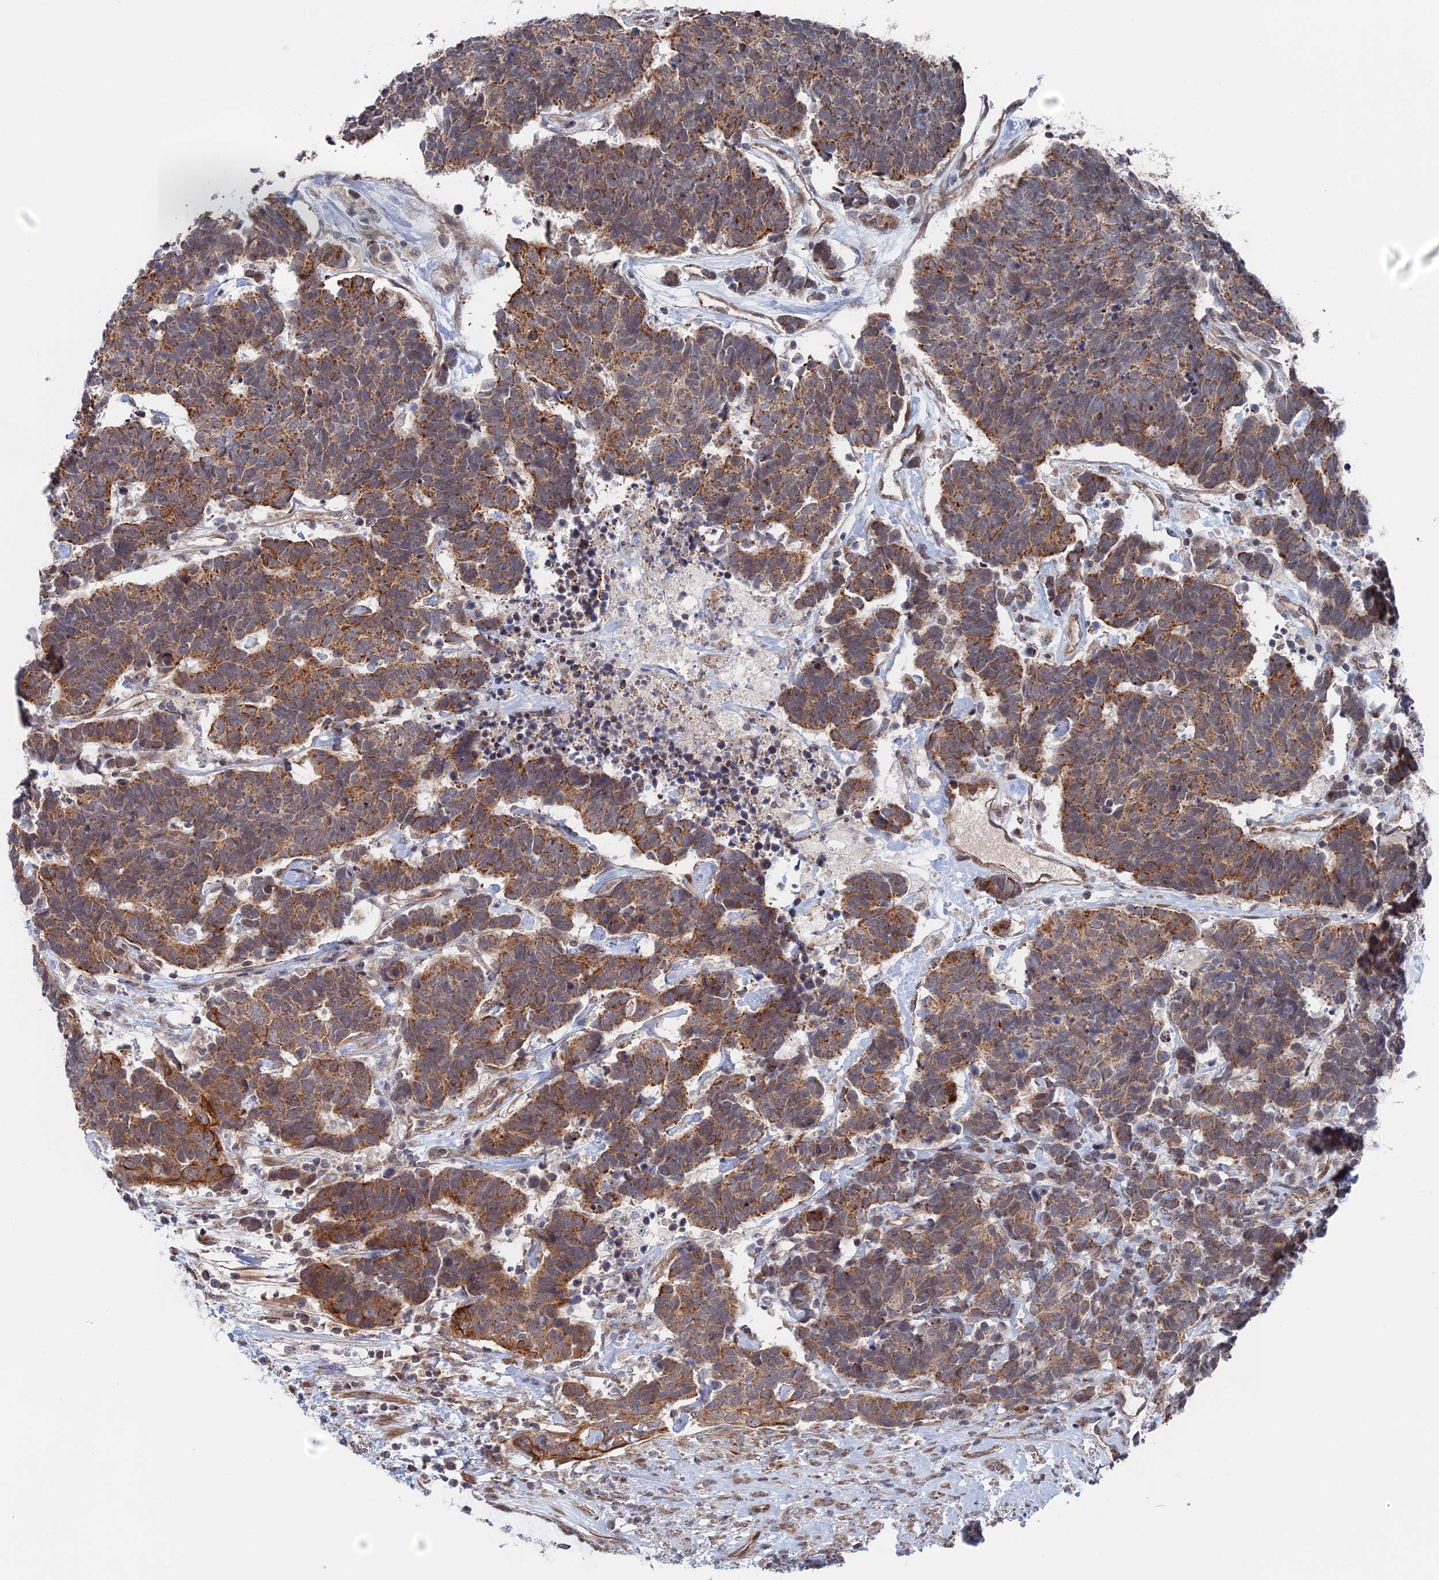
{"staining": {"intensity": "moderate", "quantity": ">75%", "location": "cytoplasmic/membranous"}, "tissue": "carcinoid", "cell_type": "Tumor cells", "image_type": "cancer", "snomed": [{"axis": "morphology", "description": "Carcinoma, NOS"}, {"axis": "morphology", "description": "Carcinoid, malignant, NOS"}, {"axis": "topography", "description": "Urinary bladder"}], "caption": "Tumor cells exhibit medium levels of moderate cytoplasmic/membranous staining in about >75% of cells in human carcinoid.", "gene": "IL7", "patient": {"sex": "male", "age": 57}}